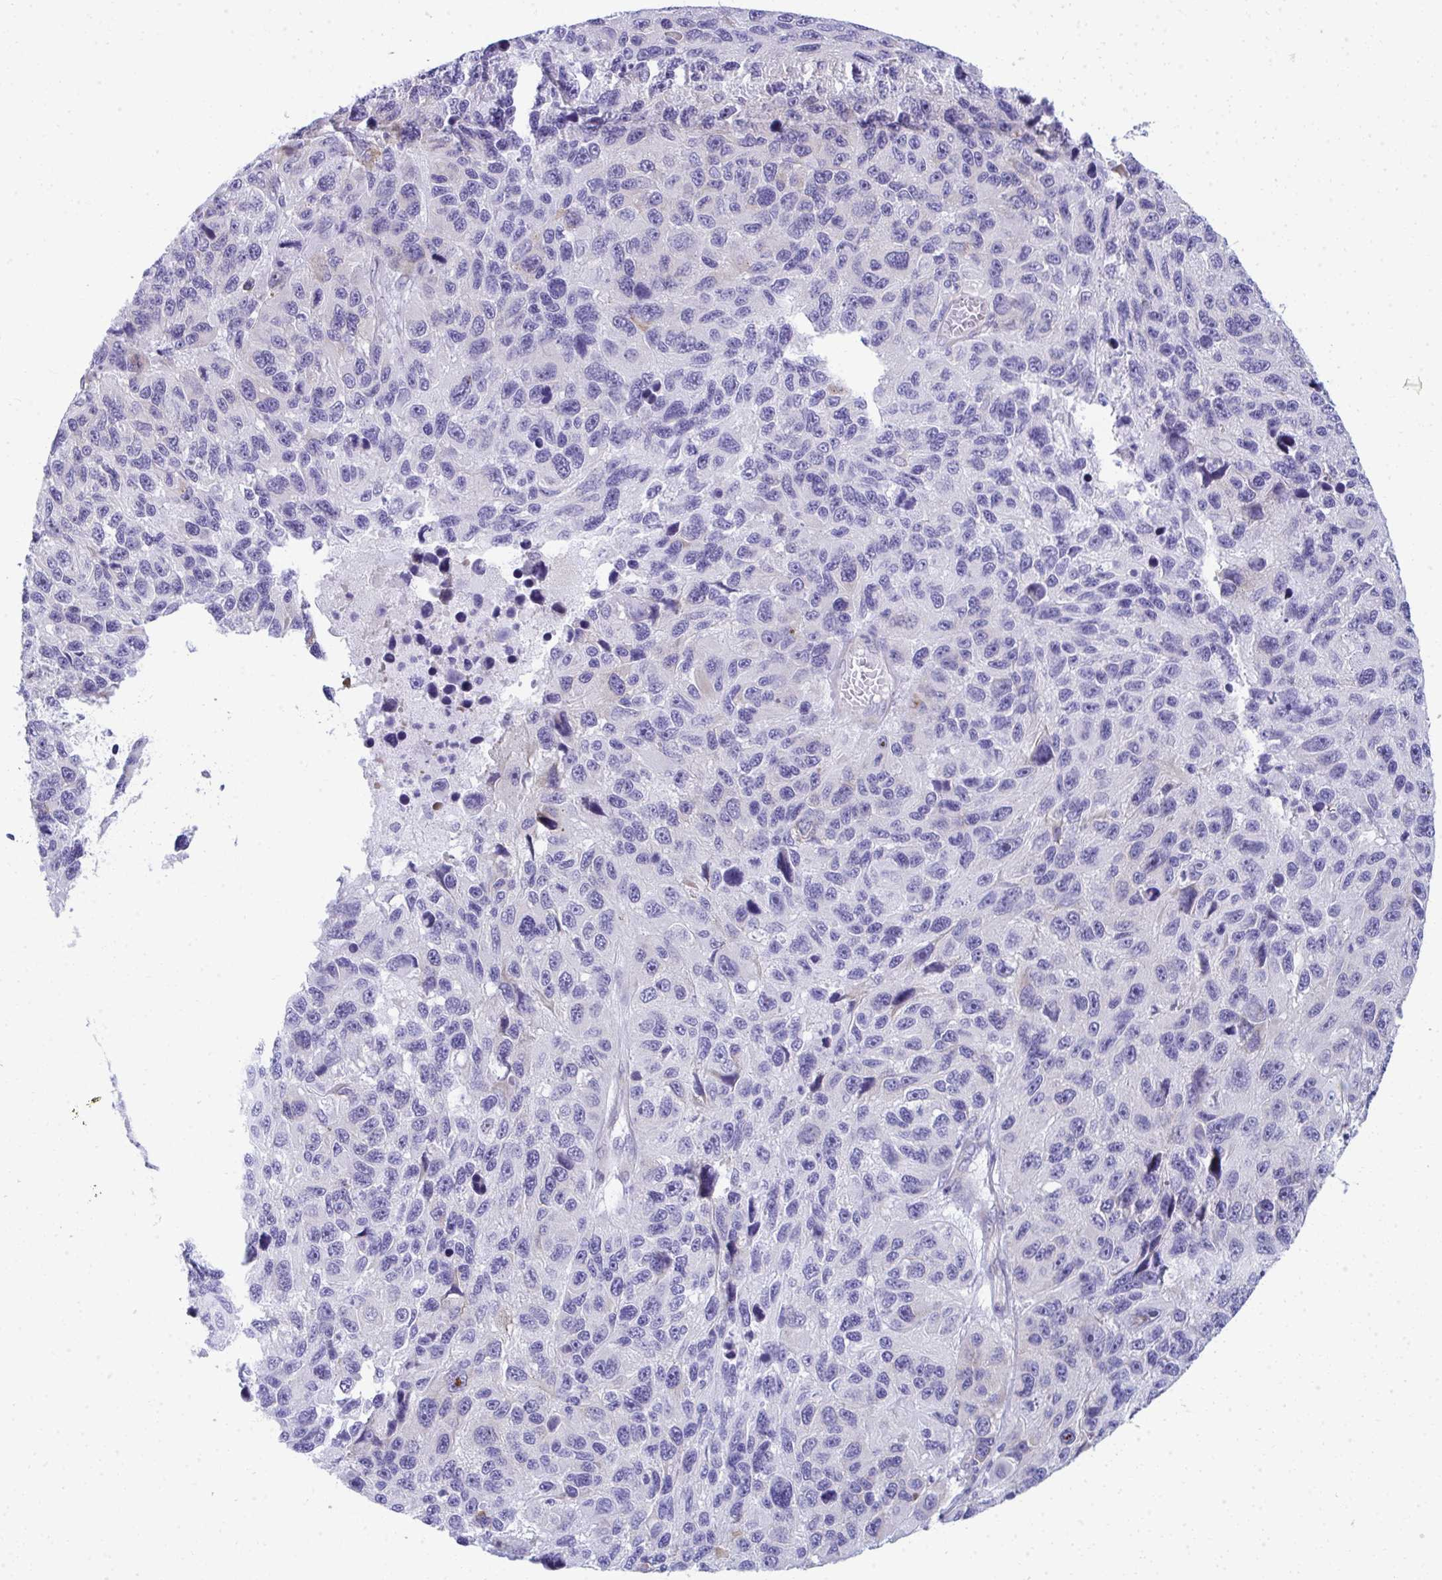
{"staining": {"intensity": "negative", "quantity": "none", "location": "none"}, "tissue": "melanoma", "cell_type": "Tumor cells", "image_type": "cancer", "snomed": [{"axis": "morphology", "description": "Malignant melanoma, NOS"}, {"axis": "topography", "description": "Skin"}], "caption": "High magnification brightfield microscopy of melanoma stained with DAB (brown) and counterstained with hematoxylin (blue): tumor cells show no significant positivity.", "gene": "PUS7L", "patient": {"sex": "male", "age": 53}}